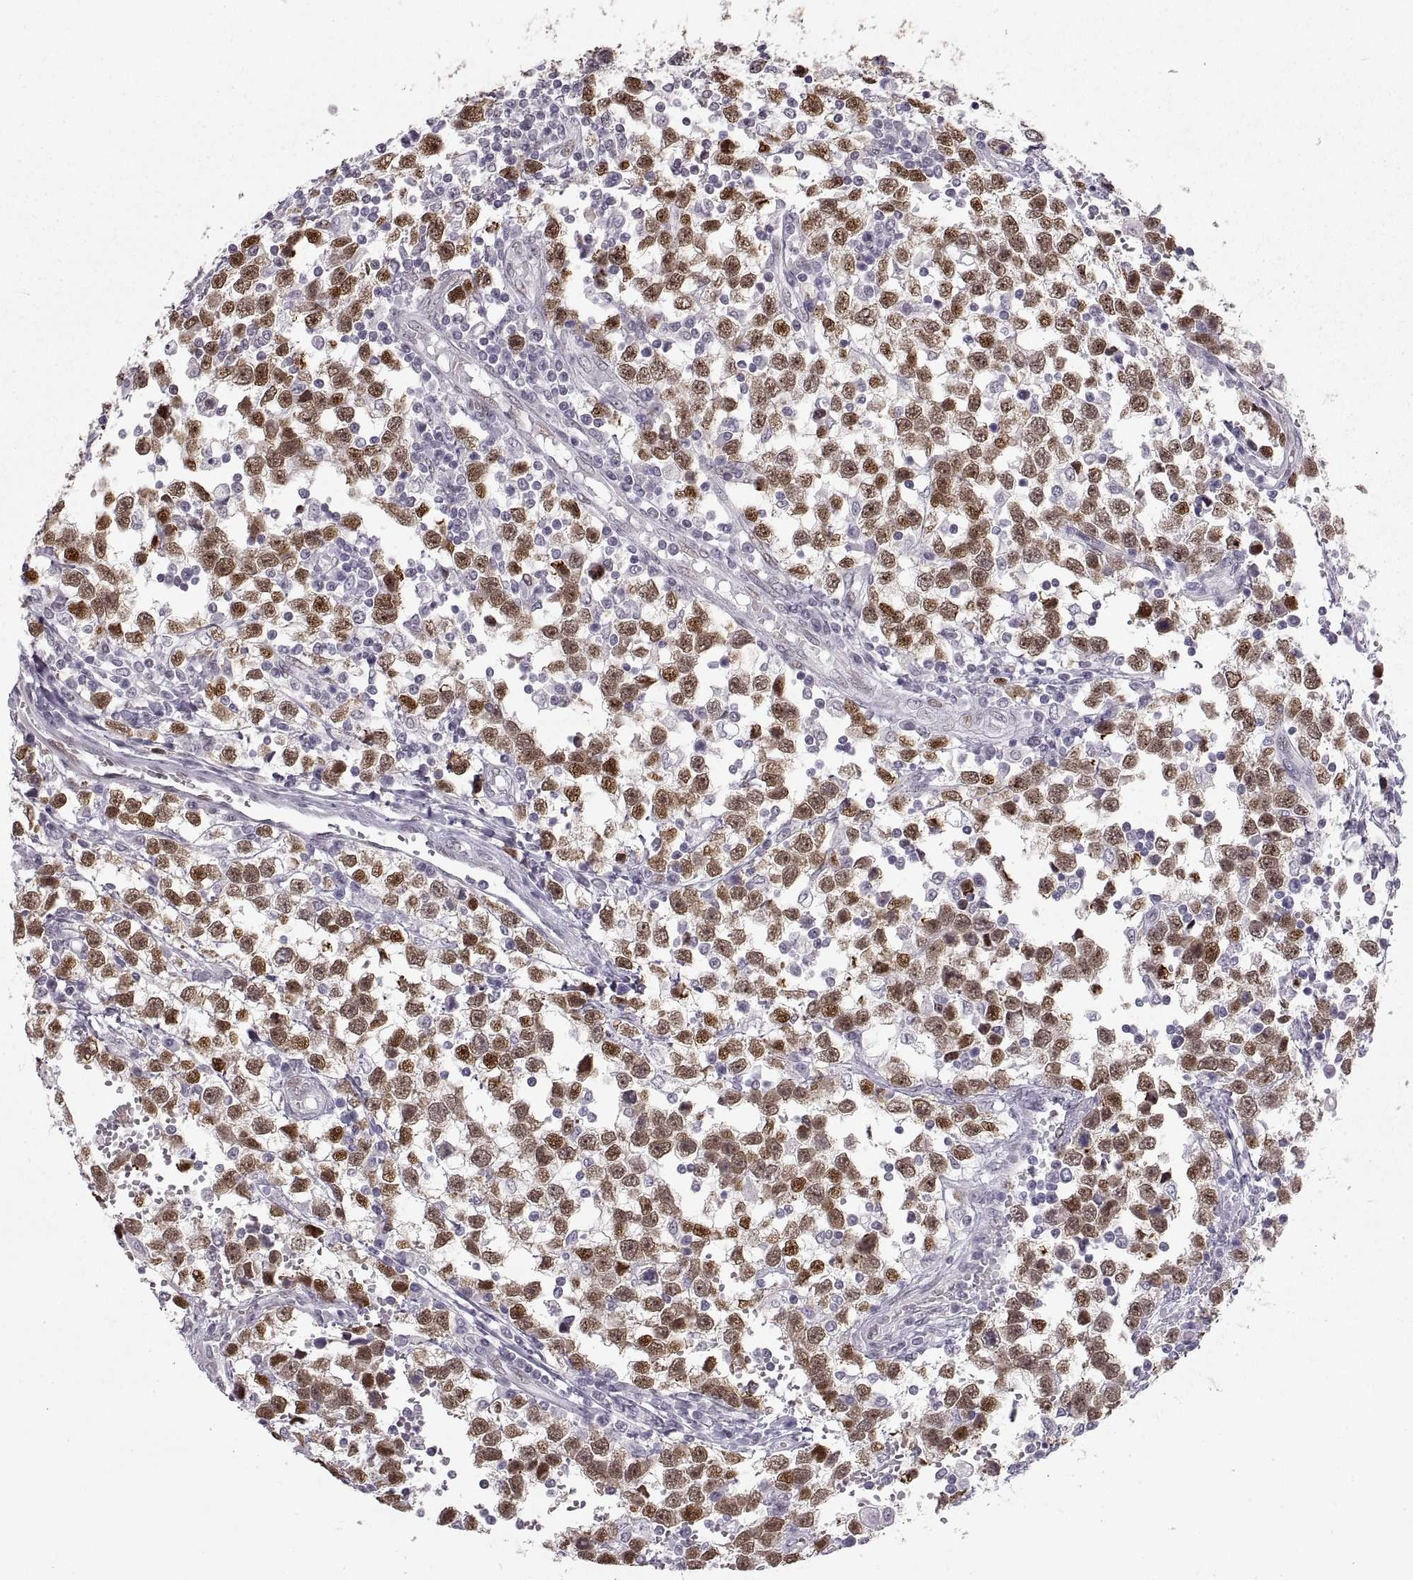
{"staining": {"intensity": "strong", "quantity": ">75%", "location": "cytoplasmic/membranous,nuclear"}, "tissue": "testis cancer", "cell_type": "Tumor cells", "image_type": "cancer", "snomed": [{"axis": "morphology", "description": "Seminoma, NOS"}, {"axis": "topography", "description": "Testis"}], "caption": "Seminoma (testis) was stained to show a protein in brown. There is high levels of strong cytoplasmic/membranous and nuclear staining in approximately >75% of tumor cells. The staining was performed using DAB (3,3'-diaminobenzidine) to visualize the protein expression in brown, while the nuclei were stained in blue with hematoxylin (Magnification: 20x).", "gene": "NANOS3", "patient": {"sex": "male", "age": 34}}